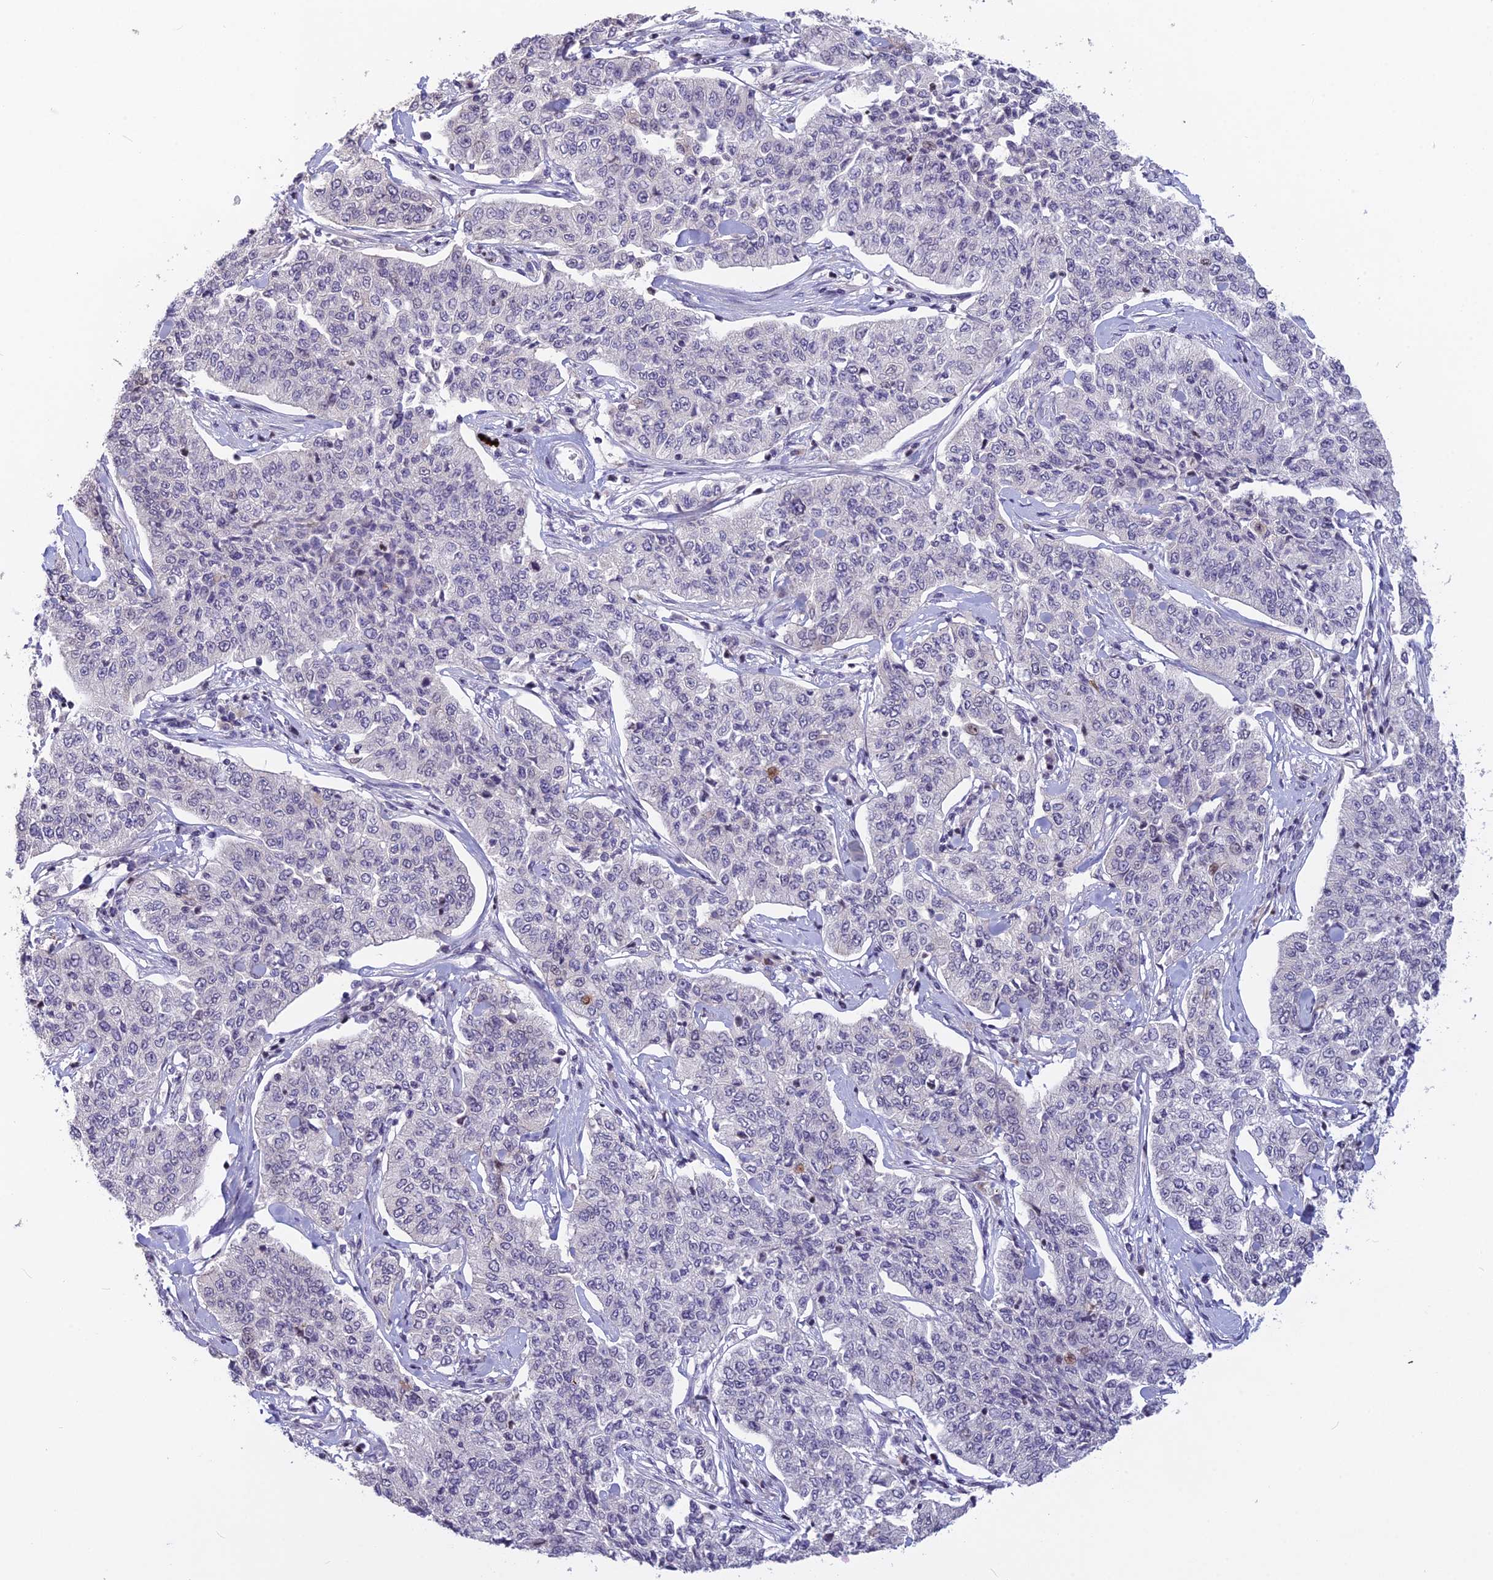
{"staining": {"intensity": "negative", "quantity": "none", "location": "none"}, "tissue": "cervical cancer", "cell_type": "Tumor cells", "image_type": "cancer", "snomed": [{"axis": "morphology", "description": "Squamous cell carcinoma, NOS"}, {"axis": "topography", "description": "Cervix"}], "caption": "Immunohistochemical staining of human cervical cancer (squamous cell carcinoma) demonstrates no significant positivity in tumor cells.", "gene": "TMEM134", "patient": {"sex": "female", "age": 35}}